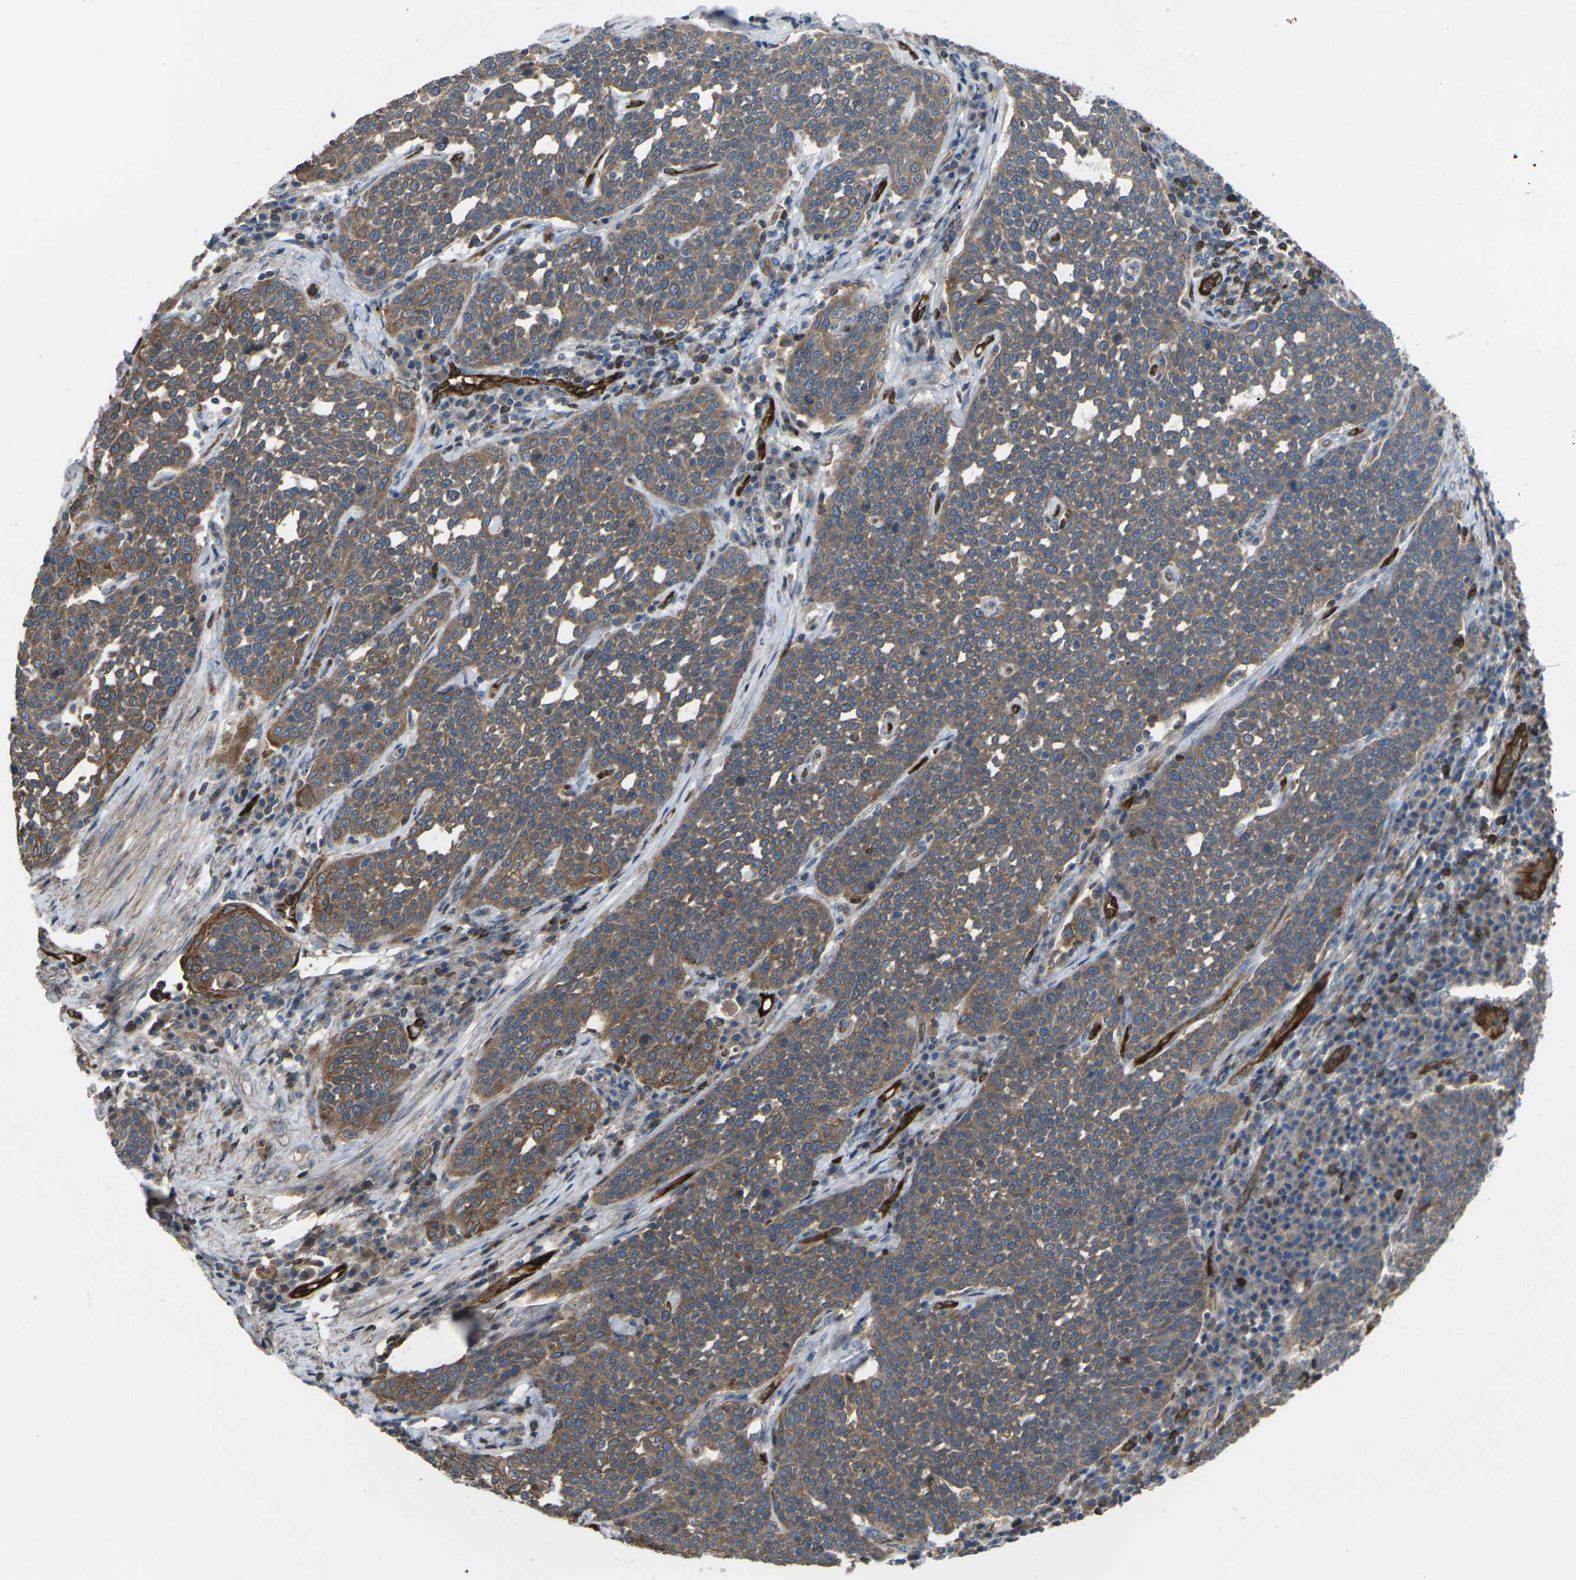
{"staining": {"intensity": "moderate", "quantity": ">75%", "location": "cytoplasmic/membranous"}, "tissue": "cervical cancer", "cell_type": "Tumor cells", "image_type": "cancer", "snomed": [{"axis": "morphology", "description": "Squamous cell carcinoma, NOS"}, {"axis": "topography", "description": "Cervix"}], "caption": "IHC (DAB) staining of human squamous cell carcinoma (cervical) reveals moderate cytoplasmic/membranous protein staining in approximately >75% of tumor cells.", "gene": "TIAM1", "patient": {"sex": "female", "age": 34}}